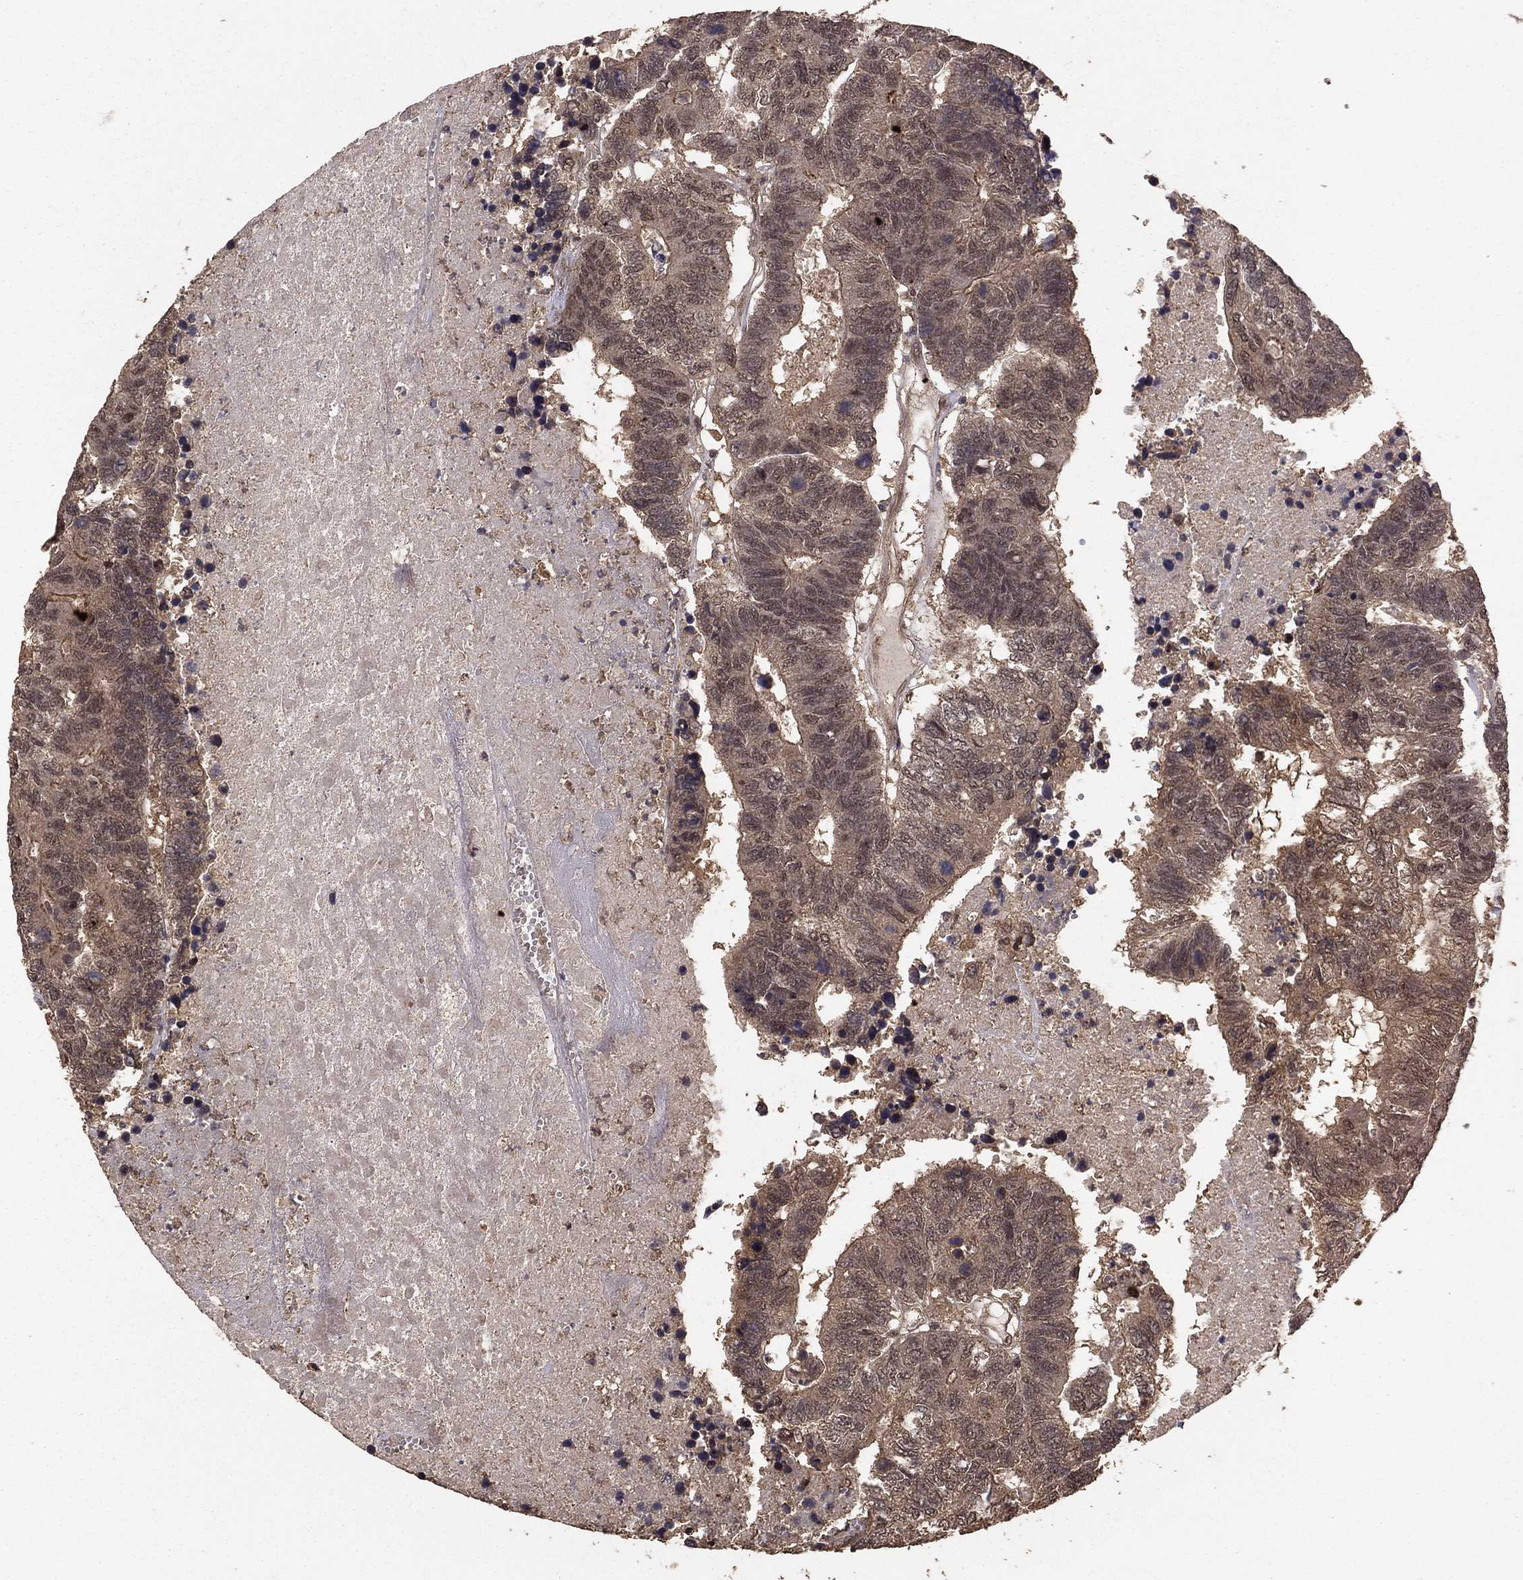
{"staining": {"intensity": "weak", "quantity": ">75%", "location": "cytoplasmic/membranous"}, "tissue": "colorectal cancer", "cell_type": "Tumor cells", "image_type": "cancer", "snomed": [{"axis": "morphology", "description": "Adenocarcinoma, NOS"}, {"axis": "topography", "description": "Colon"}], "caption": "Immunohistochemical staining of colorectal adenocarcinoma demonstrates low levels of weak cytoplasmic/membranous staining in approximately >75% of tumor cells.", "gene": "PRDM1", "patient": {"sex": "female", "age": 48}}